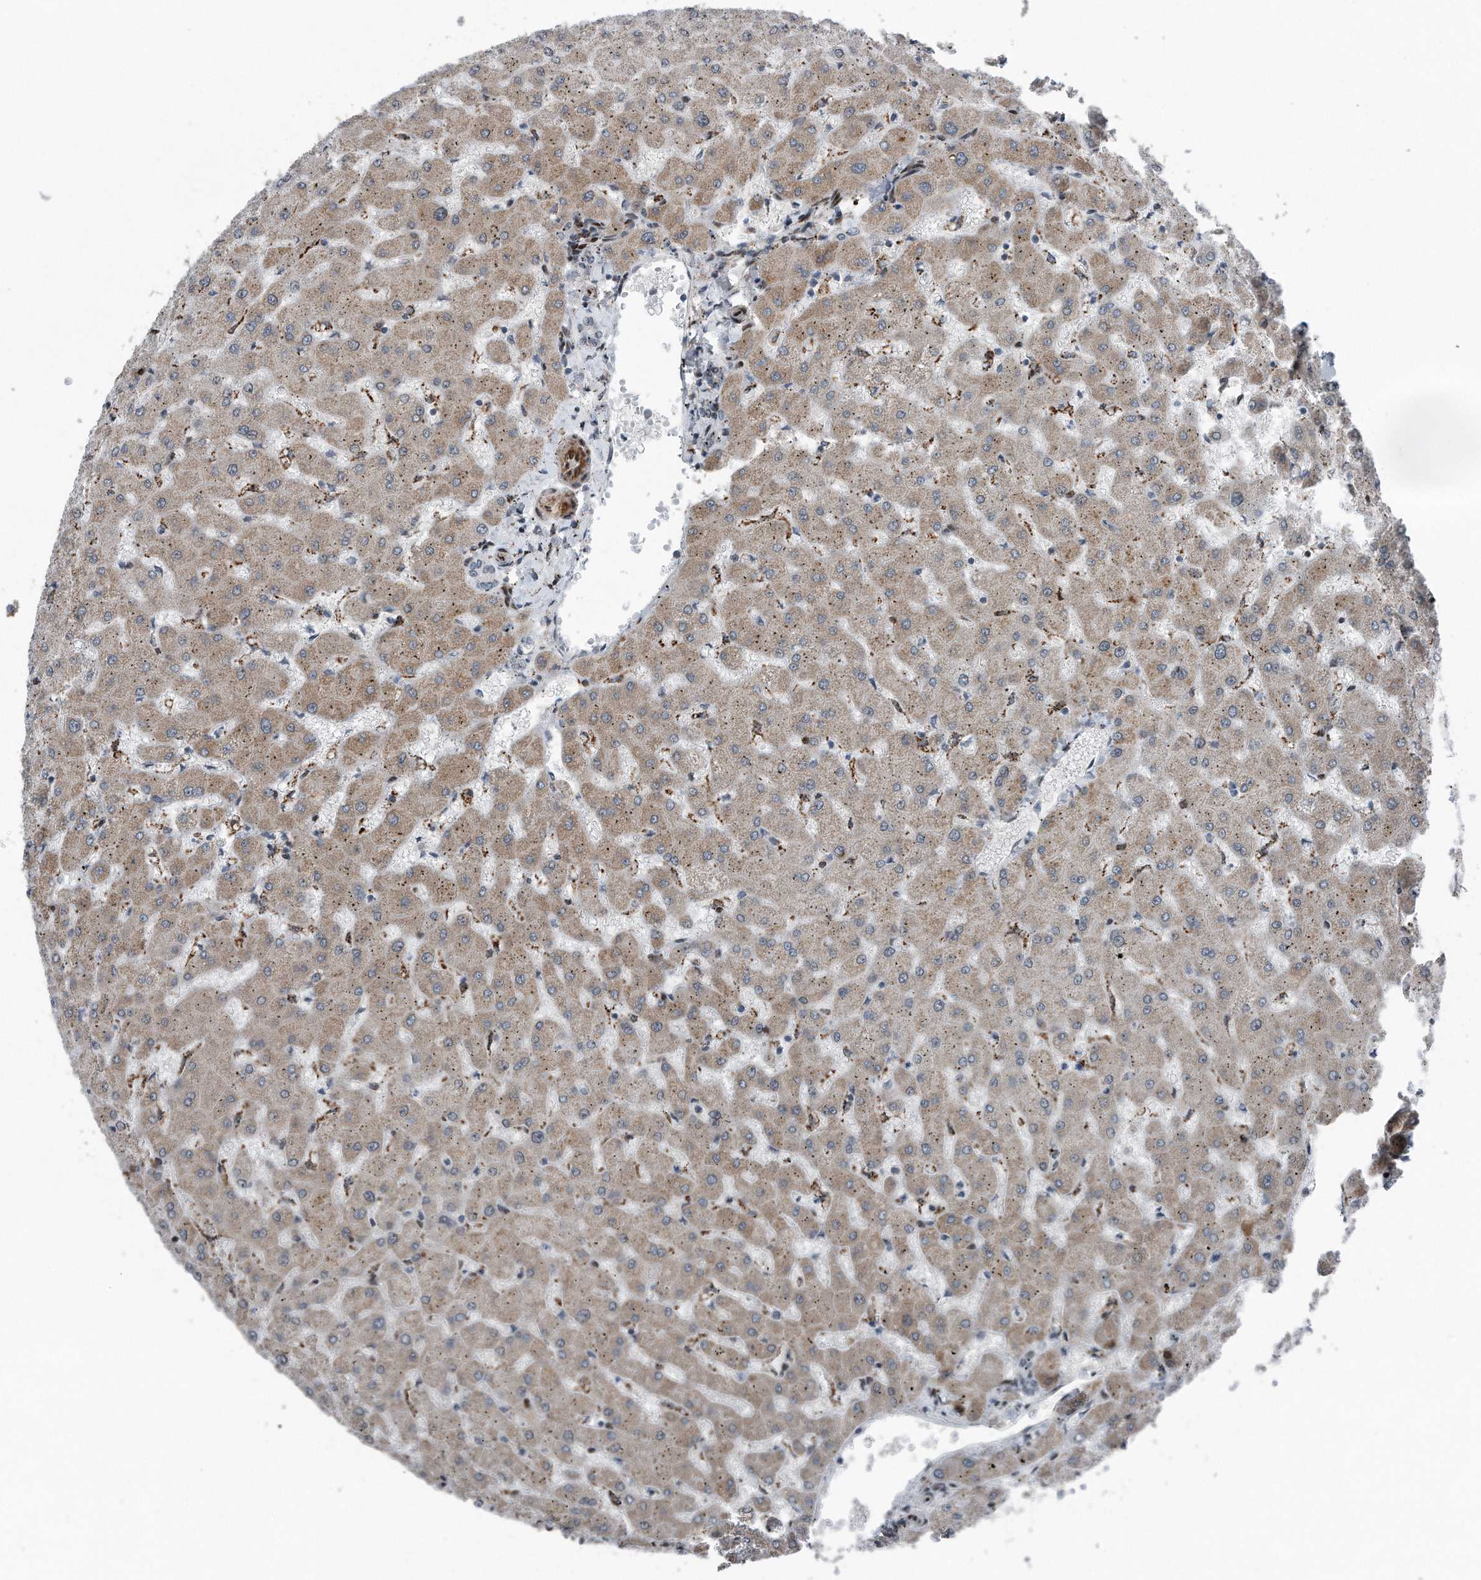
{"staining": {"intensity": "negative", "quantity": "none", "location": "none"}, "tissue": "liver", "cell_type": "Cholangiocytes", "image_type": "normal", "snomed": [{"axis": "morphology", "description": "Normal tissue, NOS"}, {"axis": "topography", "description": "Liver"}], "caption": "Immunohistochemistry (IHC) image of normal liver: human liver stained with DAB demonstrates no significant protein staining in cholangiocytes.", "gene": "DST", "patient": {"sex": "female", "age": 63}}